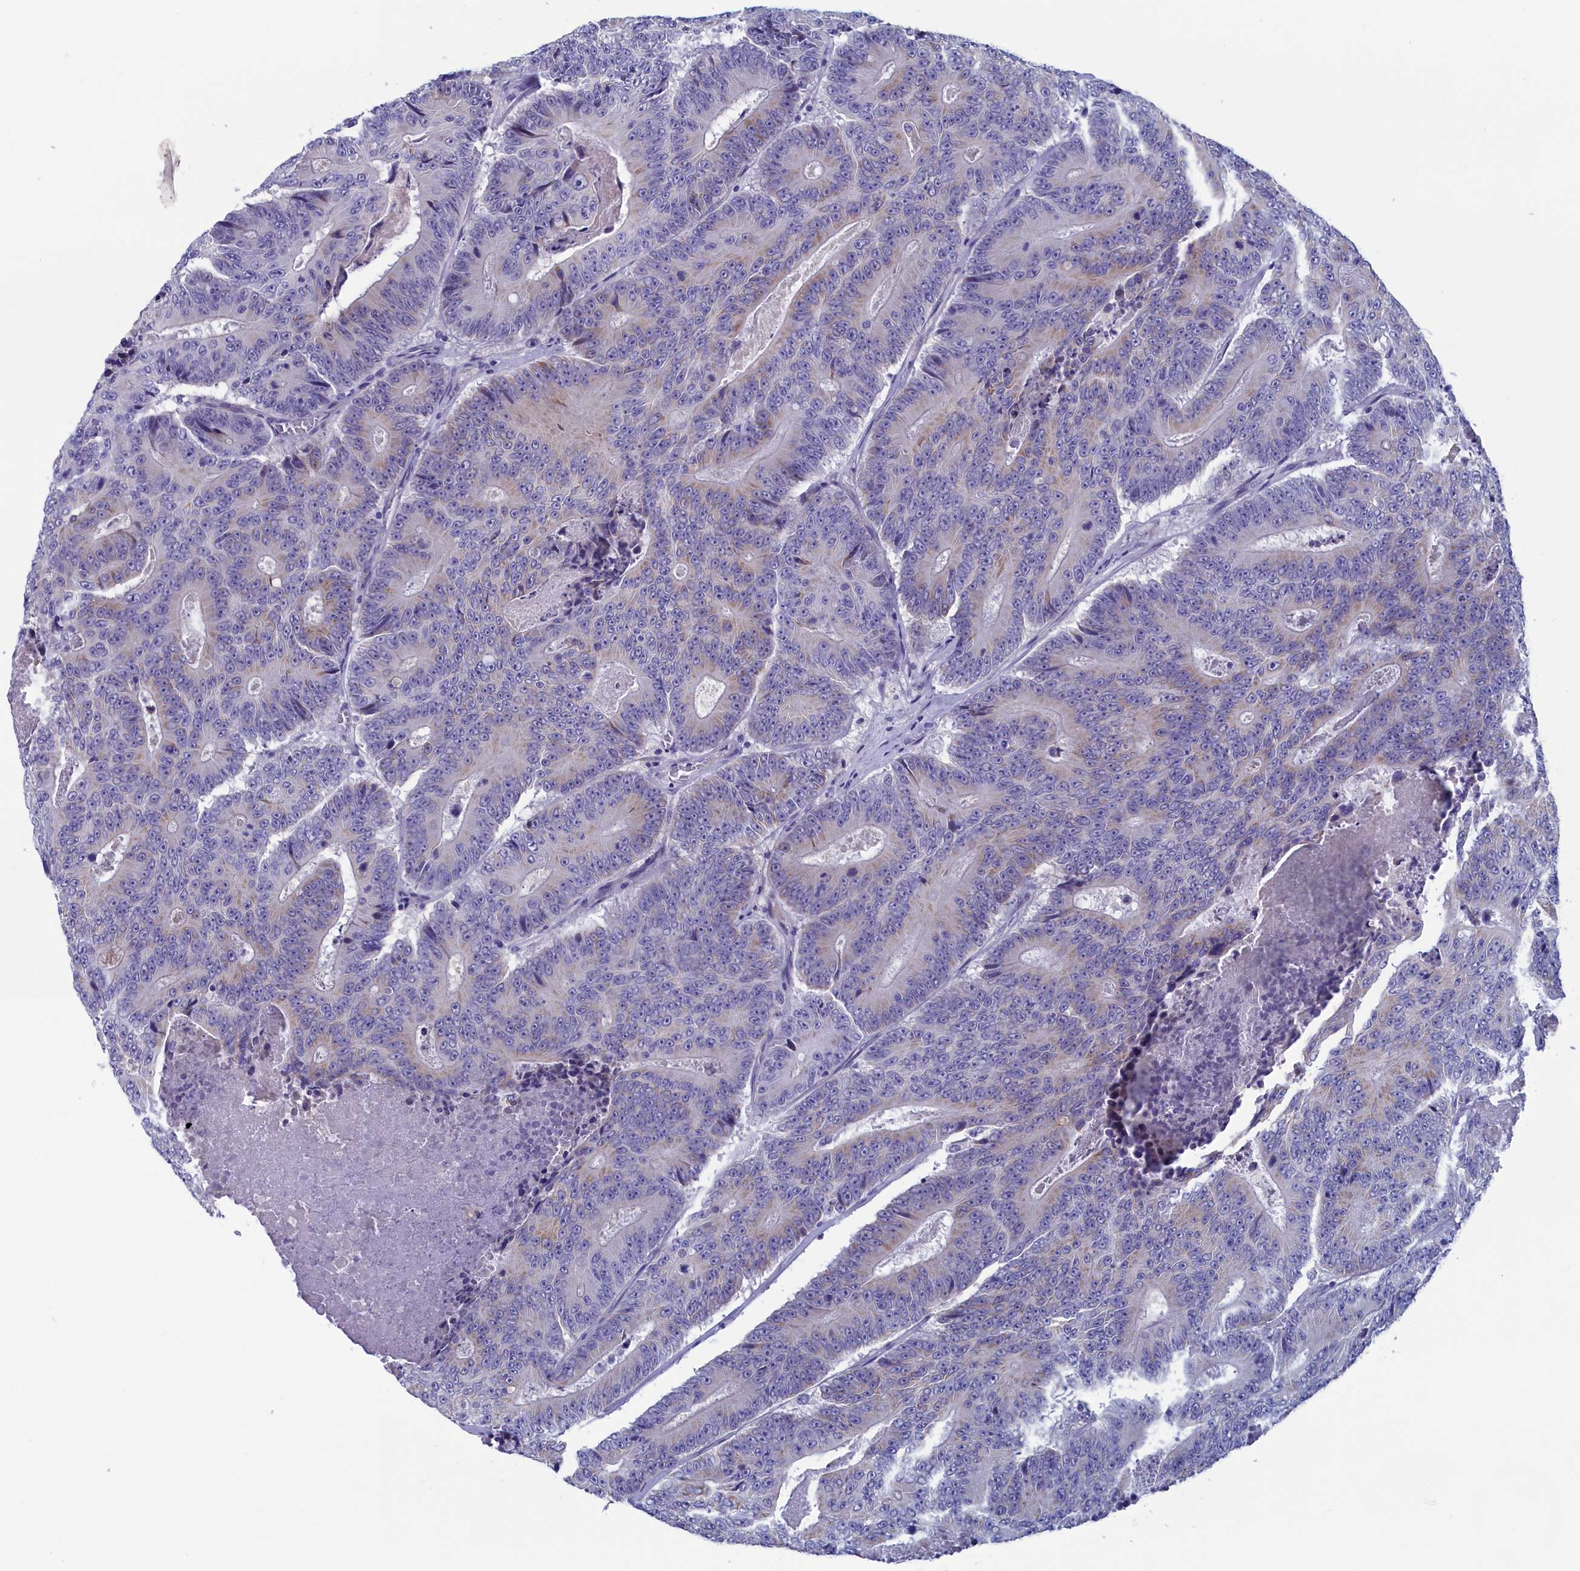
{"staining": {"intensity": "negative", "quantity": "none", "location": "none"}, "tissue": "colorectal cancer", "cell_type": "Tumor cells", "image_type": "cancer", "snomed": [{"axis": "morphology", "description": "Adenocarcinoma, NOS"}, {"axis": "topography", "description": "Colon"}], "caption": "Micrograph shows no protein expression in tumor cells of adenocarcinoma (colorectal) tissue. (DAB (3,3'-diaminobenzidine) IHC with hematoxylin counter stain).", "gene": "NIBAN3", "patient": {"sex": "male", "age": 83}}